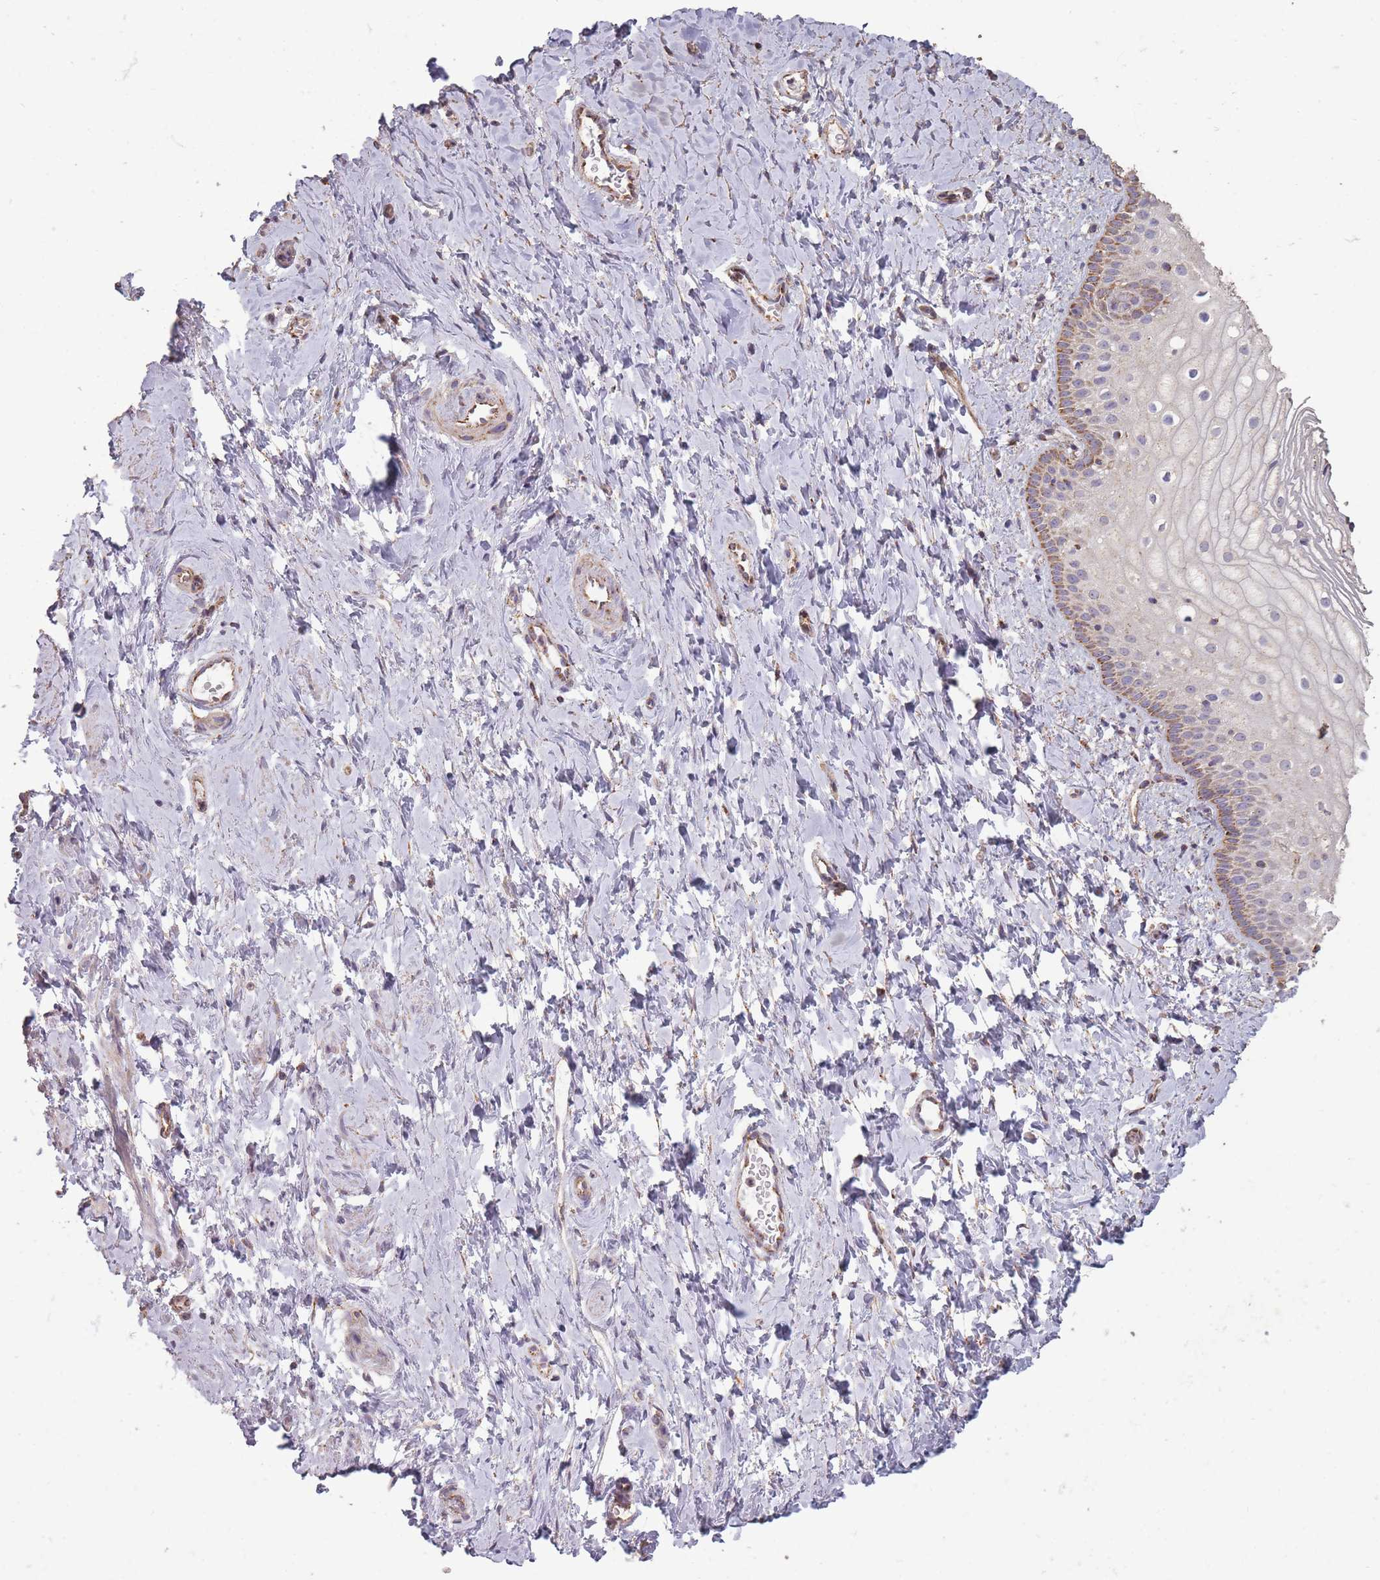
{"staining": {"intensity": "strong", "quantity": "<25%", "location": "cytoplasmic/membranous"}, "tissue": "vagina", "cell_type": "Squamous epithelial cells", "image_type": "normal", "snomed": [{"axis": "morphology", "description": "Normal tissue, NOS"}, {"axis": "topography", "description": "Vagina"}], "caption": "Immunohistochemistry (IHC) (DAB) staining of normal vagina demonstrates strong cytoplasmic/membranous protein expression in approximately <25% of squamous epithelial cells.", "gene": "CNOT8", "patient": {"sex": "female", "age": 56}}